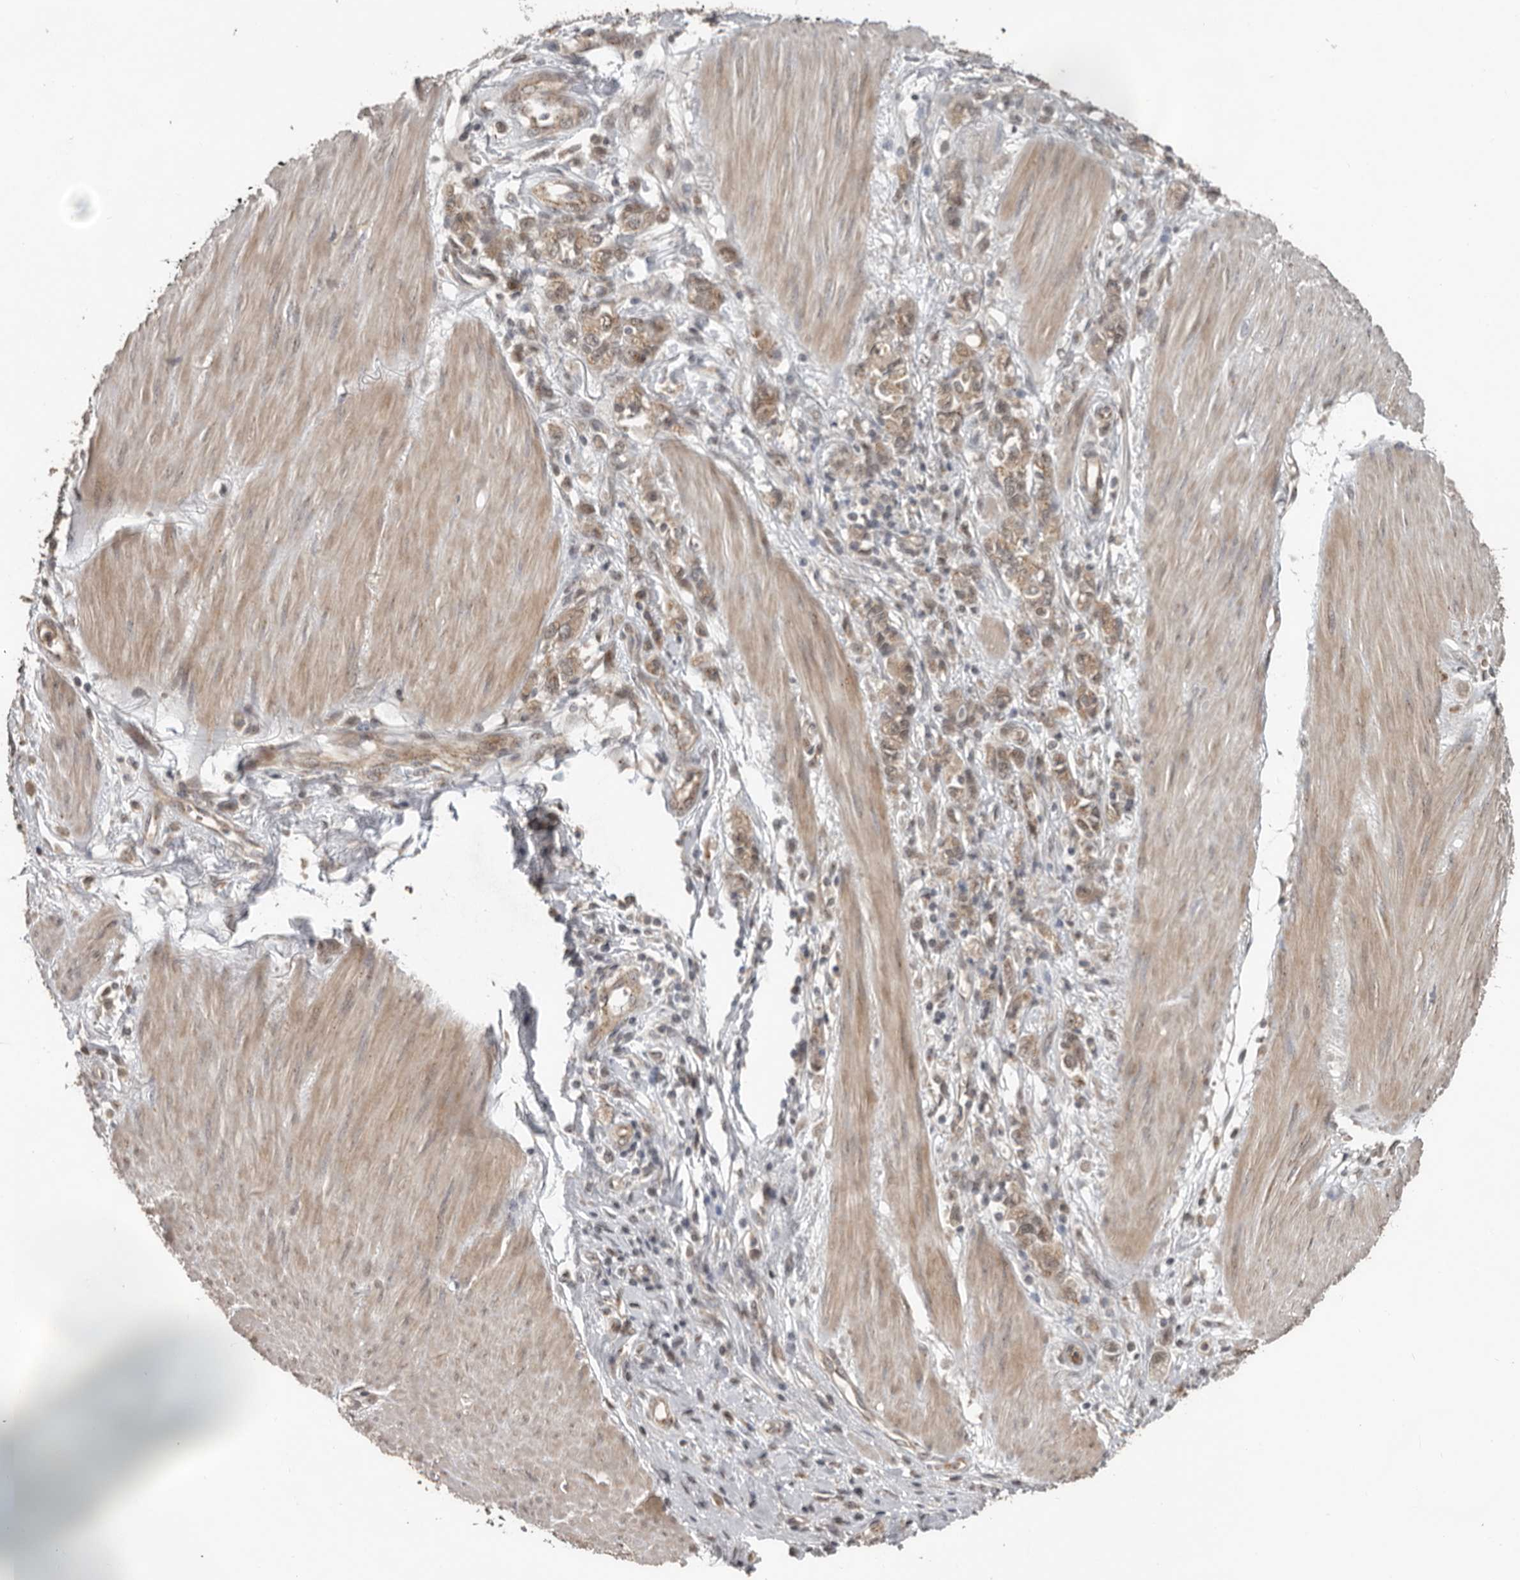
{"staining": {"intensity": "weak", "quantity": ">75%", "location": "cytoplasmic/membranous"}, "tissue": "stomach cancer", "cell_type": "Tumor cells", "image_type": "cancer", "snomed": [{"axis": "morphology", "description": "Adenocarcinoma, NOS"}, {"axis": "topography", "description": "Stomach"}], "caption": "There is low levels of weak cytoplasmic/membranous staining in tumor cells of stomach adenocarcinoma, as demonstrated by immunohistochemical staining (brown color).", "gene": "CEP350", "patient": {"sex": "female", "age": 76}}